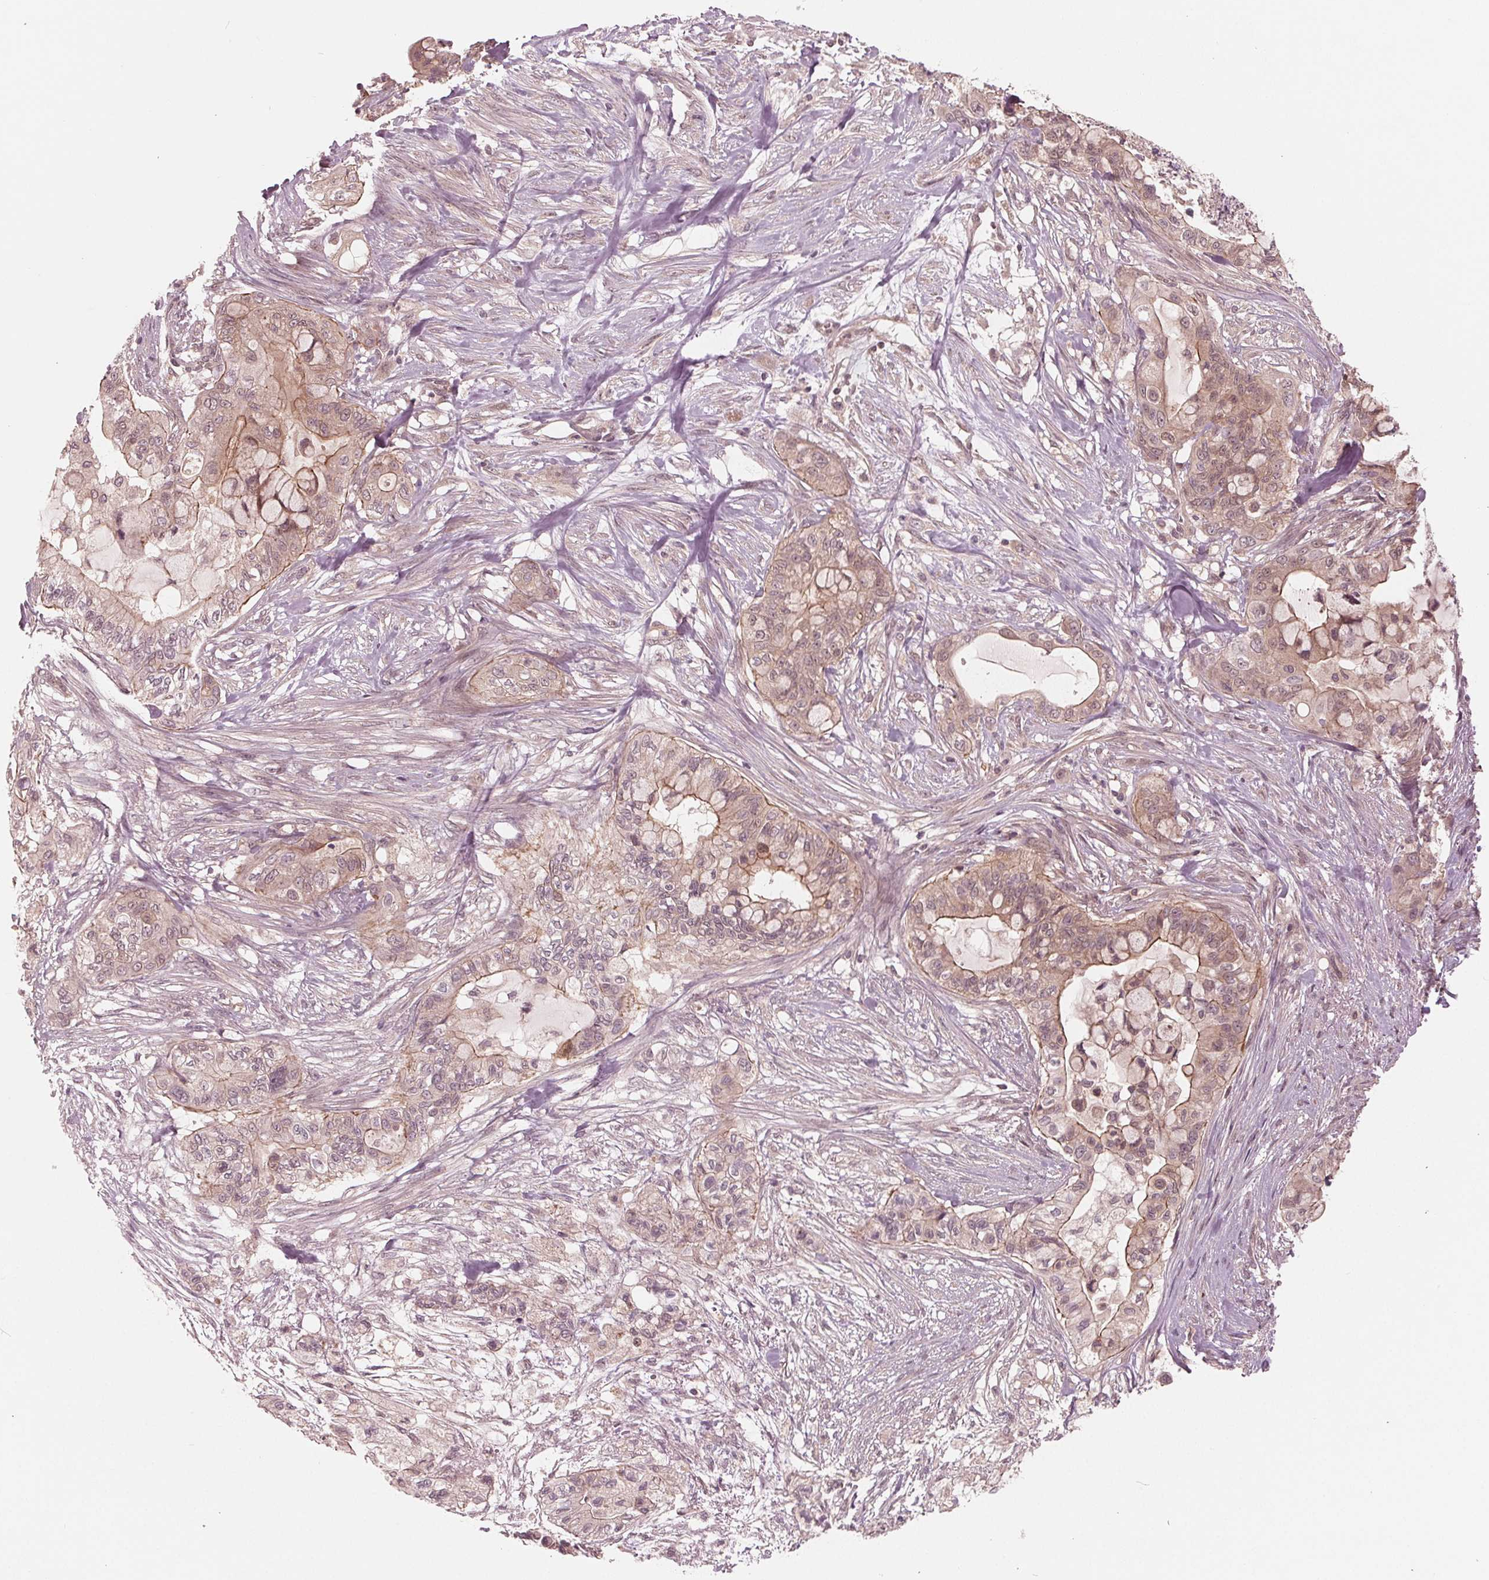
{"staining": {"intensity": "weak", "quantity": ">75%", "location": "cytoplasmic/membranous"}, "tissue": "pancreatic cancer", "cell_type": "Tumor cells", "image_type": "cancer", "snomed": [{"axis": "morphology", "description": "Adenocarcinoma, NOS"}, {"axis": "topography", "description": "Pancreas"}], "caption": "Pancreatic adenocarcinoma stained with immunohistochemistry displays weak cytoplasmic/membranous staining in approximately >75% of tumor cells.", "gene": "UBALD1", "patient": {"sex": "male", "age": 71}}